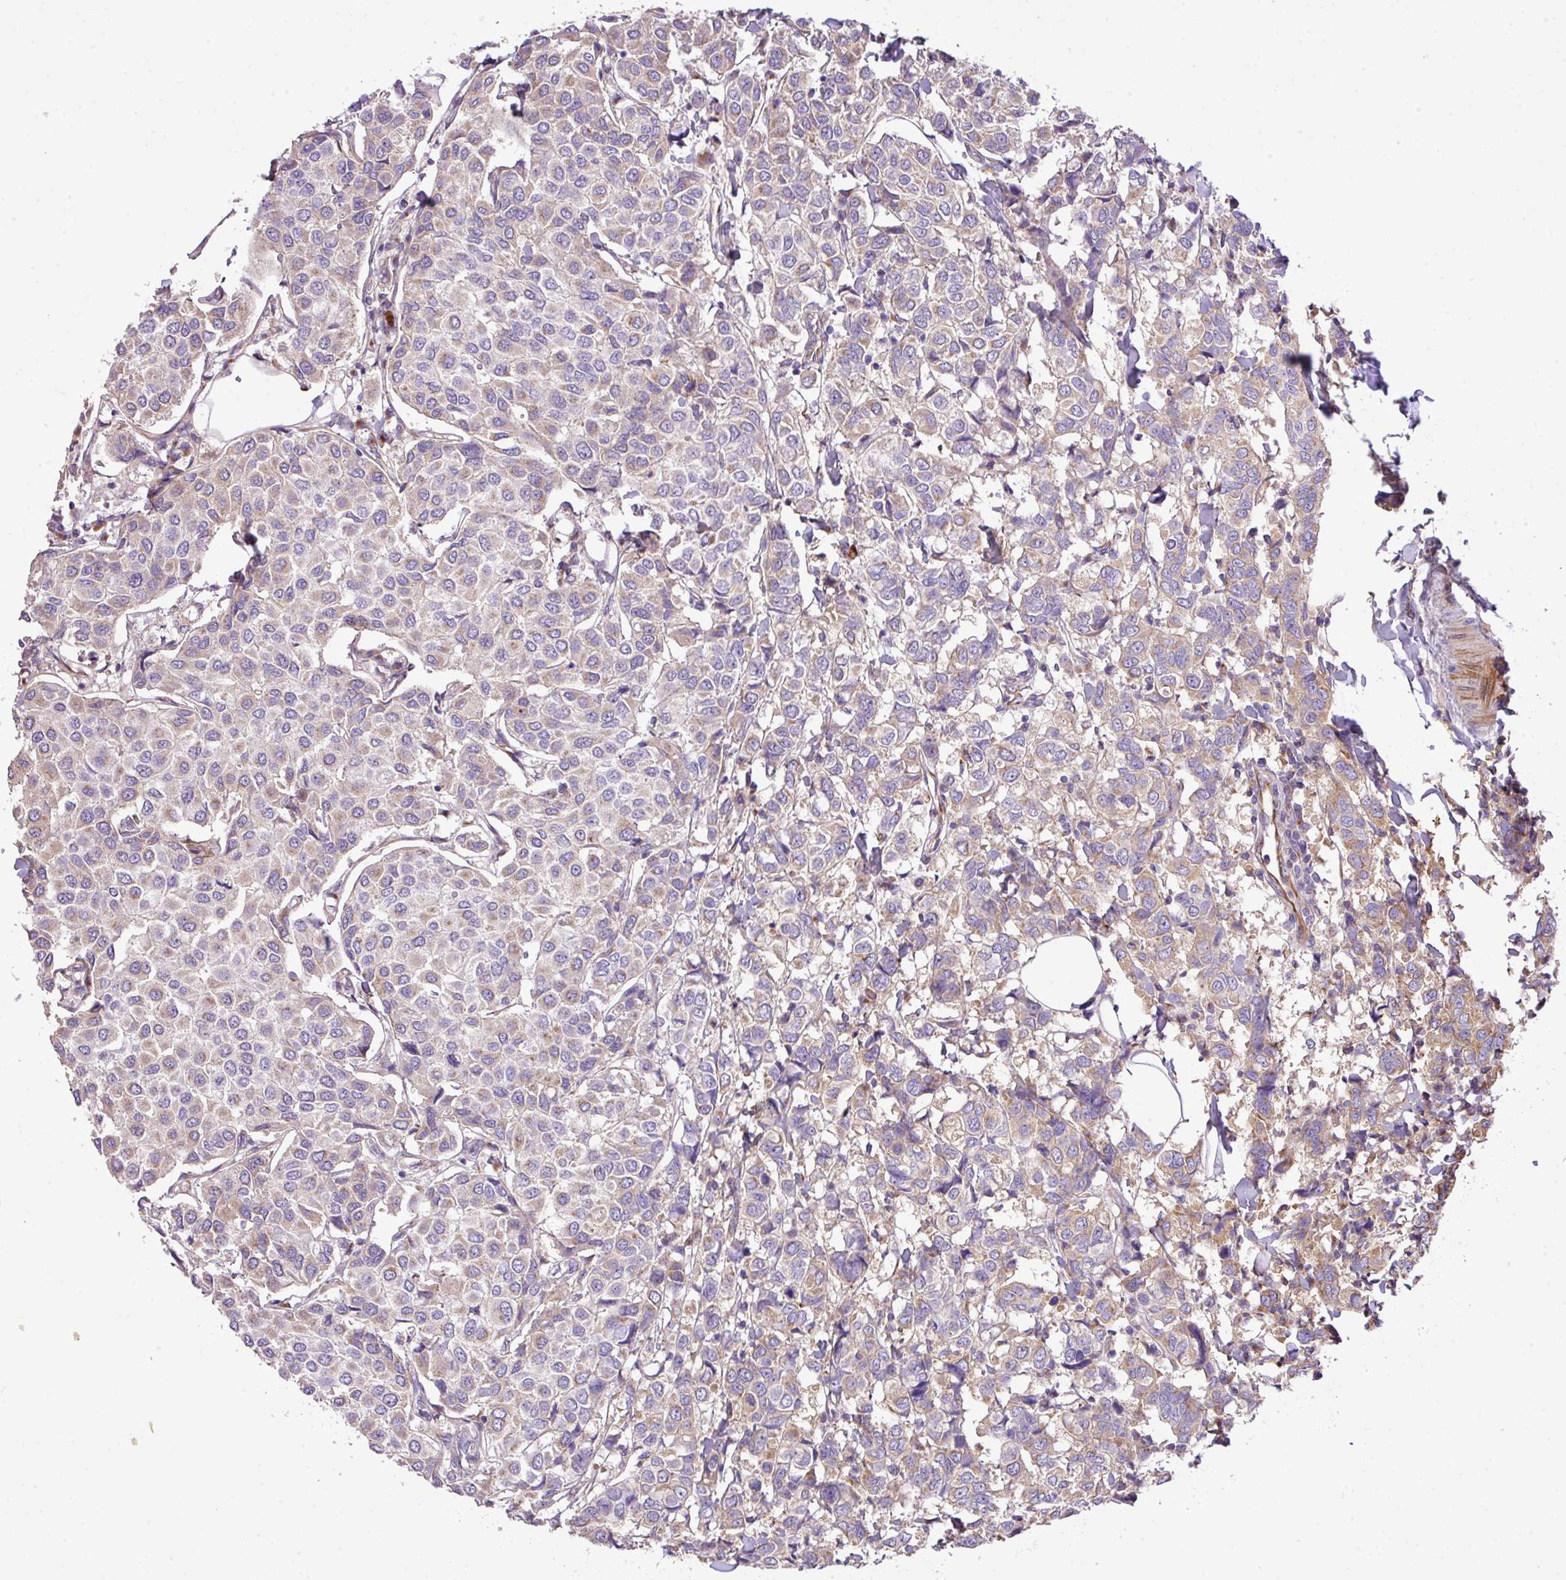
{"staining": {"intensity": "weak", "quantity": "<25%", "location": "cytoplasmic/membranous"}, "tissue": "breast cancer", "cell_type": "Tumor cells", "image_type": "cancer", "snomed": [{"axis": "morphology", "description": "Duct carcinoma"}, {"axis": "topography", "description": "Breast"}], "caption": "Immunohistochemistry (IHC) photomicrograph of neoplastic tissue: breast infiltrating ductal carcinoma stained with DAB demonstrates no significant protein expression in tumor cells.", "gene": "CTXN2", "patient": {"sex": "female", "age": 55}}